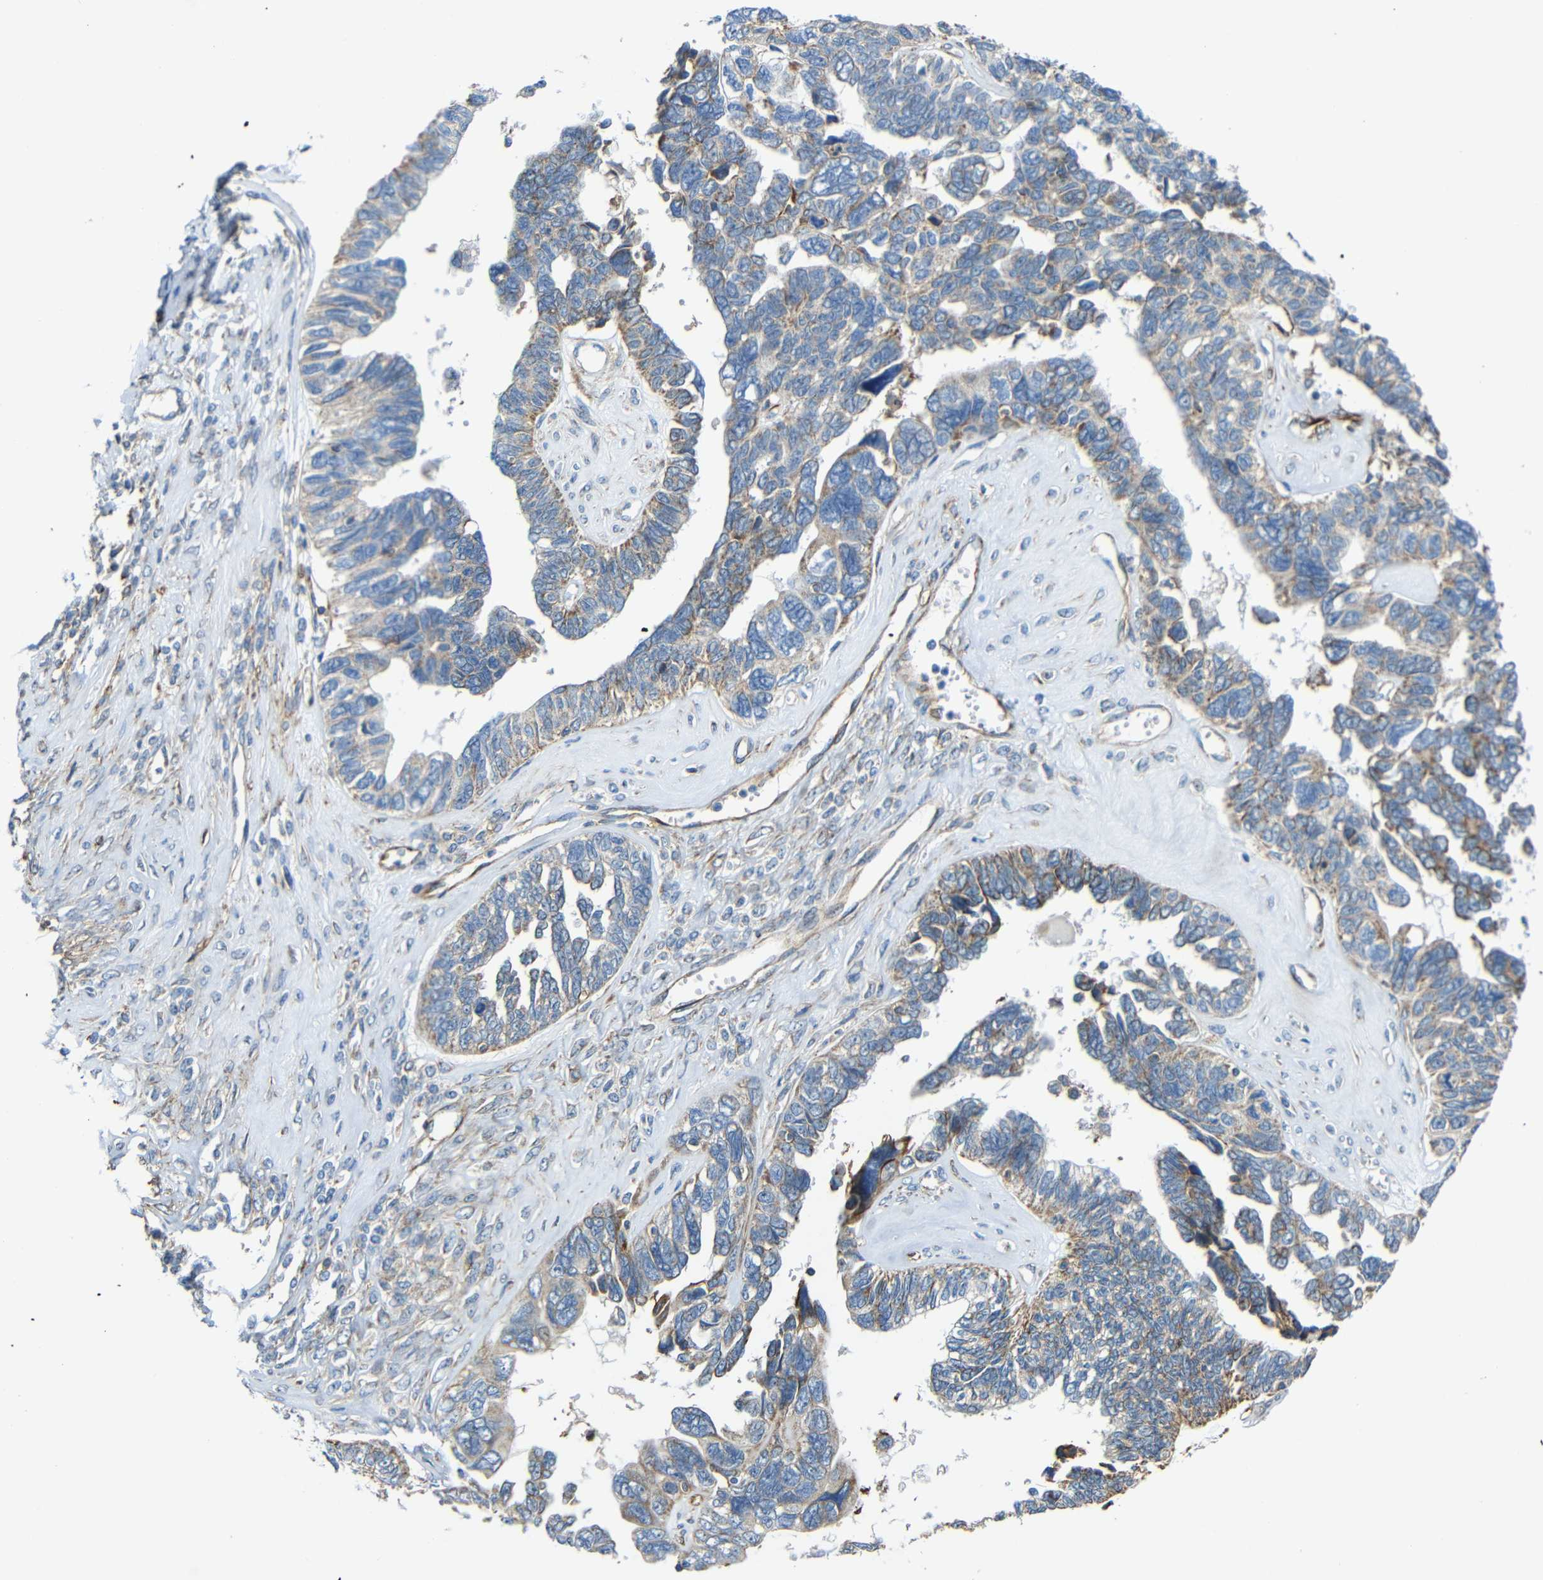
{"staining": {"intensity": "moderate", "quantity": "25%-75%", "location": "cytoplasmic/membranous"}, "tissue": "ovarian cancer", "cell_type": "Tumor cells", "image_type": "cancer", "snomed": [{"axis": "morphology", "description": "Cystadenocarcinoma, serous, NOS"}, {"axis": "topography", "description": "Ovary"}], "caption": "Moderate cytoplasmic/membranous protein positivity is identified in approximately 25%-75% of tumor cells in ovarian cancer.", "gene": "IGSF10", "patient": {"sex": "female", "age": 79}}